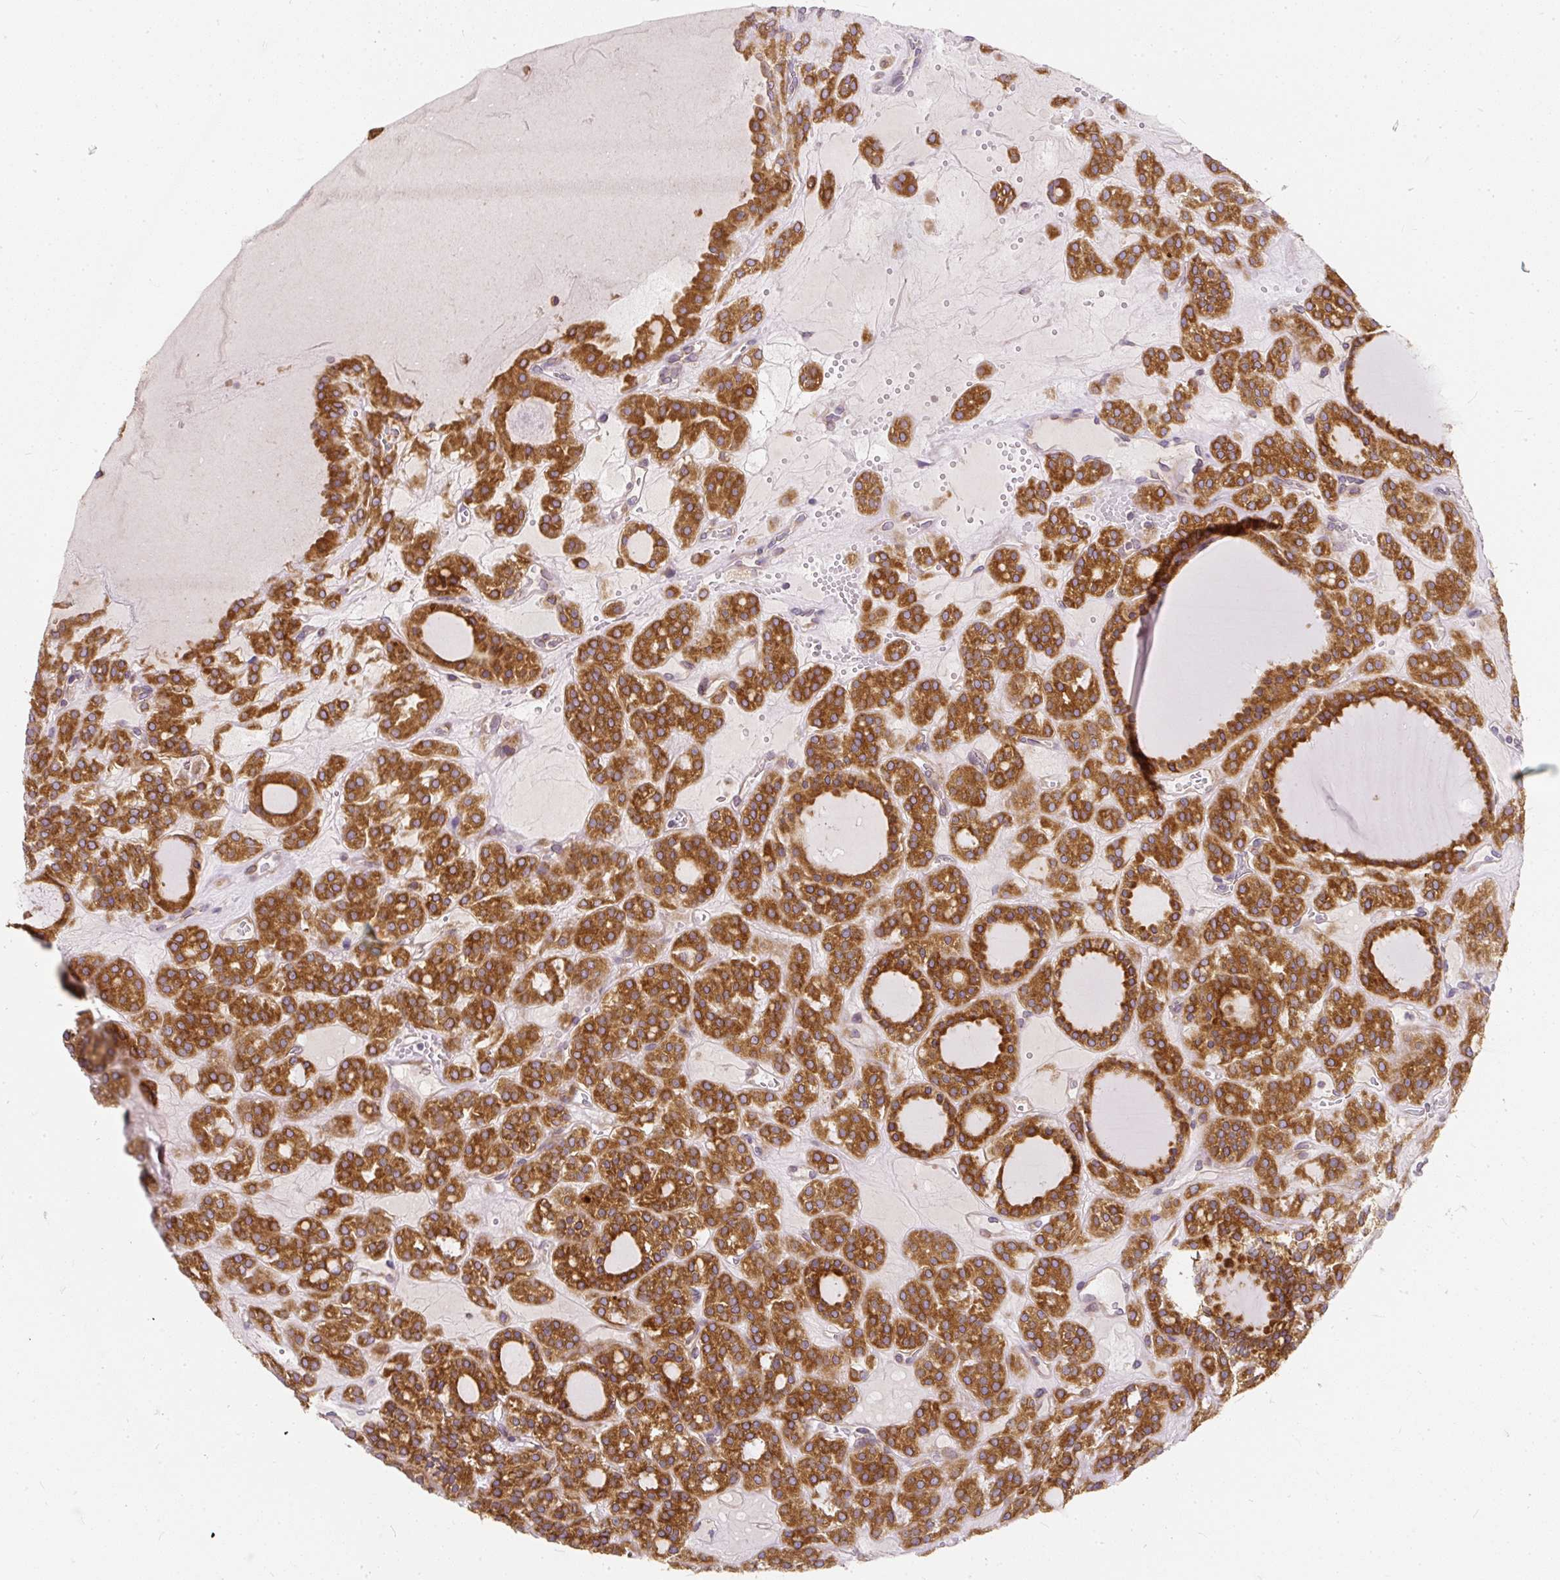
{"staining": {"intensity": "strong", "quantity": ">75%", "location": "cytoplasmic/membranous"}, "tissue": "thyroid cancer", "cell_type": "Tumor cells", "image_type": "cancer", "snomed": [{"axis": "morphology", "description": "Follicular adenoma carcinoma, NOS"}, {"axis": "topography", "description": "Thyroid gland"}], "caption": "Protein staining of thyroid cancer (follicular adenoma carcinoma) tissue exhibits strong cytoplasmic/membranous expression in about >75% of tumor cells. The protein is shown in brown color, while the nuclei are stained blue.", "gene": "CYP20A1", "patient": {"sex": "female", "age": 63}}